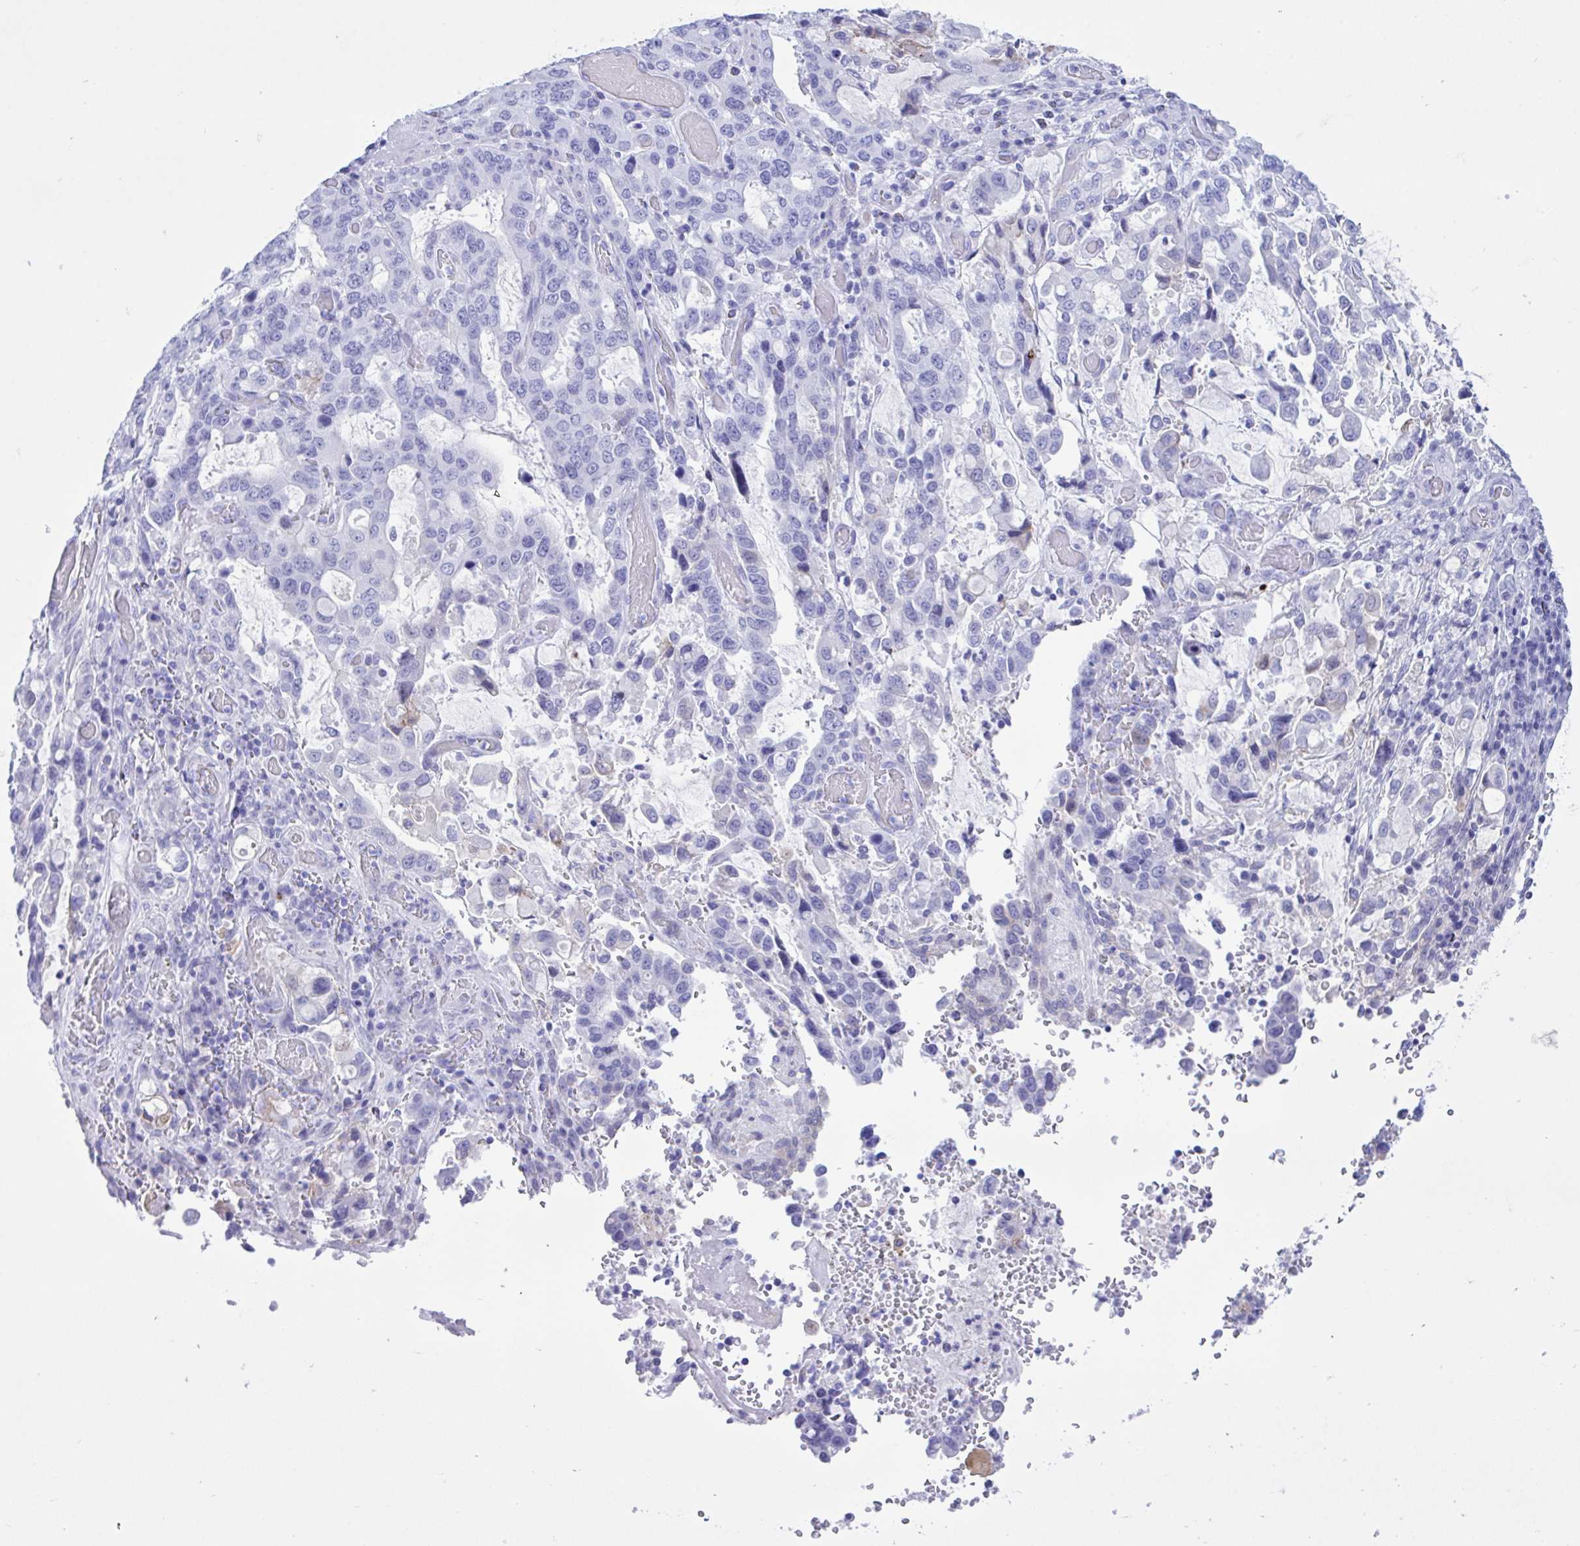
{"staining": {"intensity": "negative", "quantity": "none", "location": "none"}, "tissue": "stomach cancer", "cell_type": "Tumor cells", "image_type": "cancer", "snomed": [{"axis": "morphology", "description": "Adenocarcinoma, NOS"}, {"axis": "topography", "description": "Stomach, upper"}, {"axis": "topography", "description": "Stomach"}], "caption": "The image exhibits no staining of tumor cells in stomach cancer (adenocarcinoma).", "gene": "BEX5", "patient": {"sex": "male", "age": 62}}